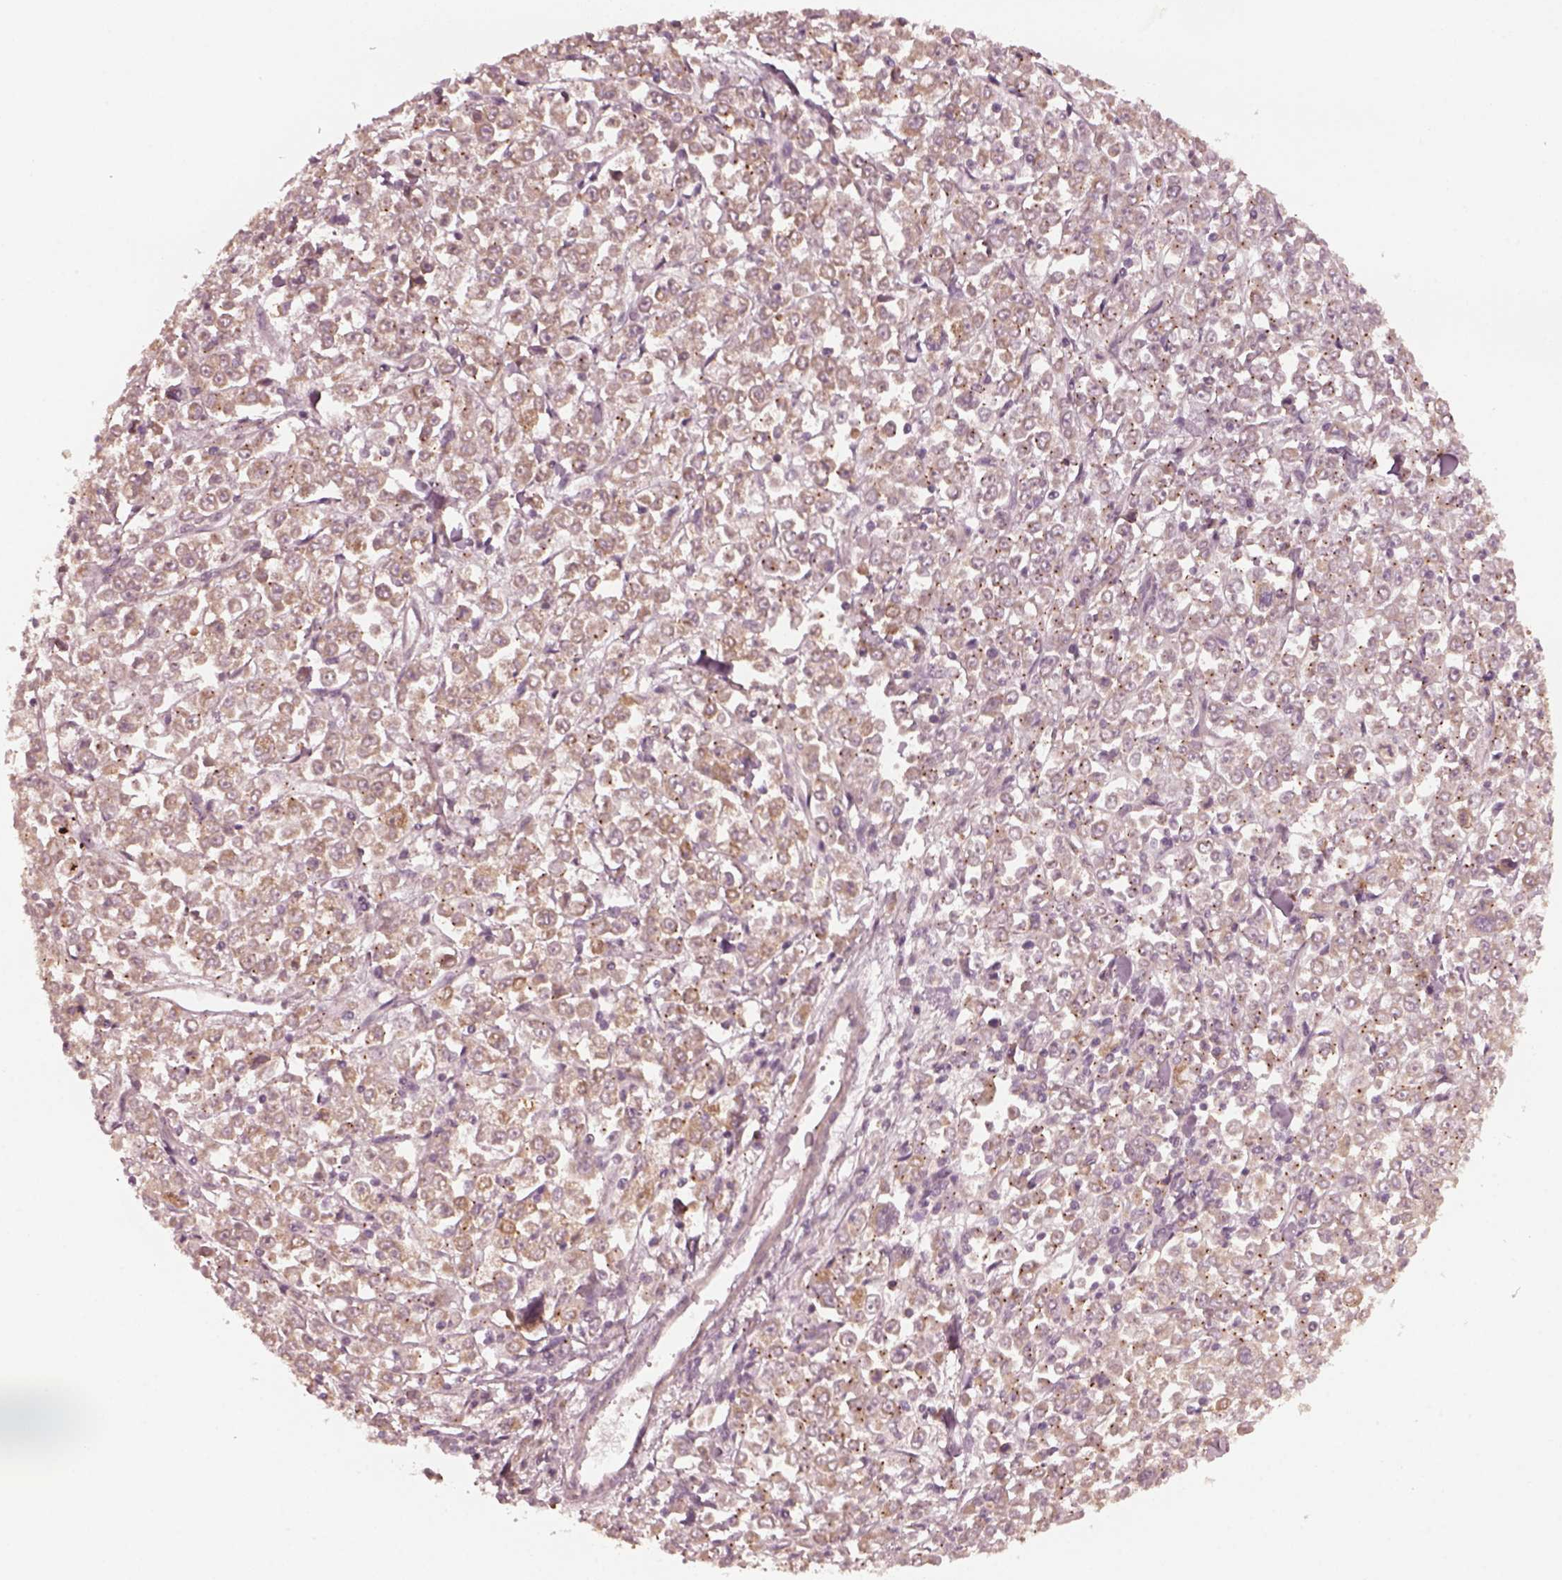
{"staining": {"intensity": "weak", "quantity": ">75%", "location": "cytoplasmic/membranous"}, "tissue": "stomach cancer", "cell_type": "Tumor cells", "image_type": "cancer", "snomed": [{"axis": "morphology", "description": "Adenocarcinoma, NOS"}, {"axis": "topography", "description": "Stomach, upper"}], "caption": "DAB (3,3'-diaminobenzidine) immunohistochemical staining of stomach cancer exhibits weak cytoplasmic/membranous protein positivity in about >75% of tumor cells.", "gene": "FAF2", "patient": {"sex": "male", "age": 70}}